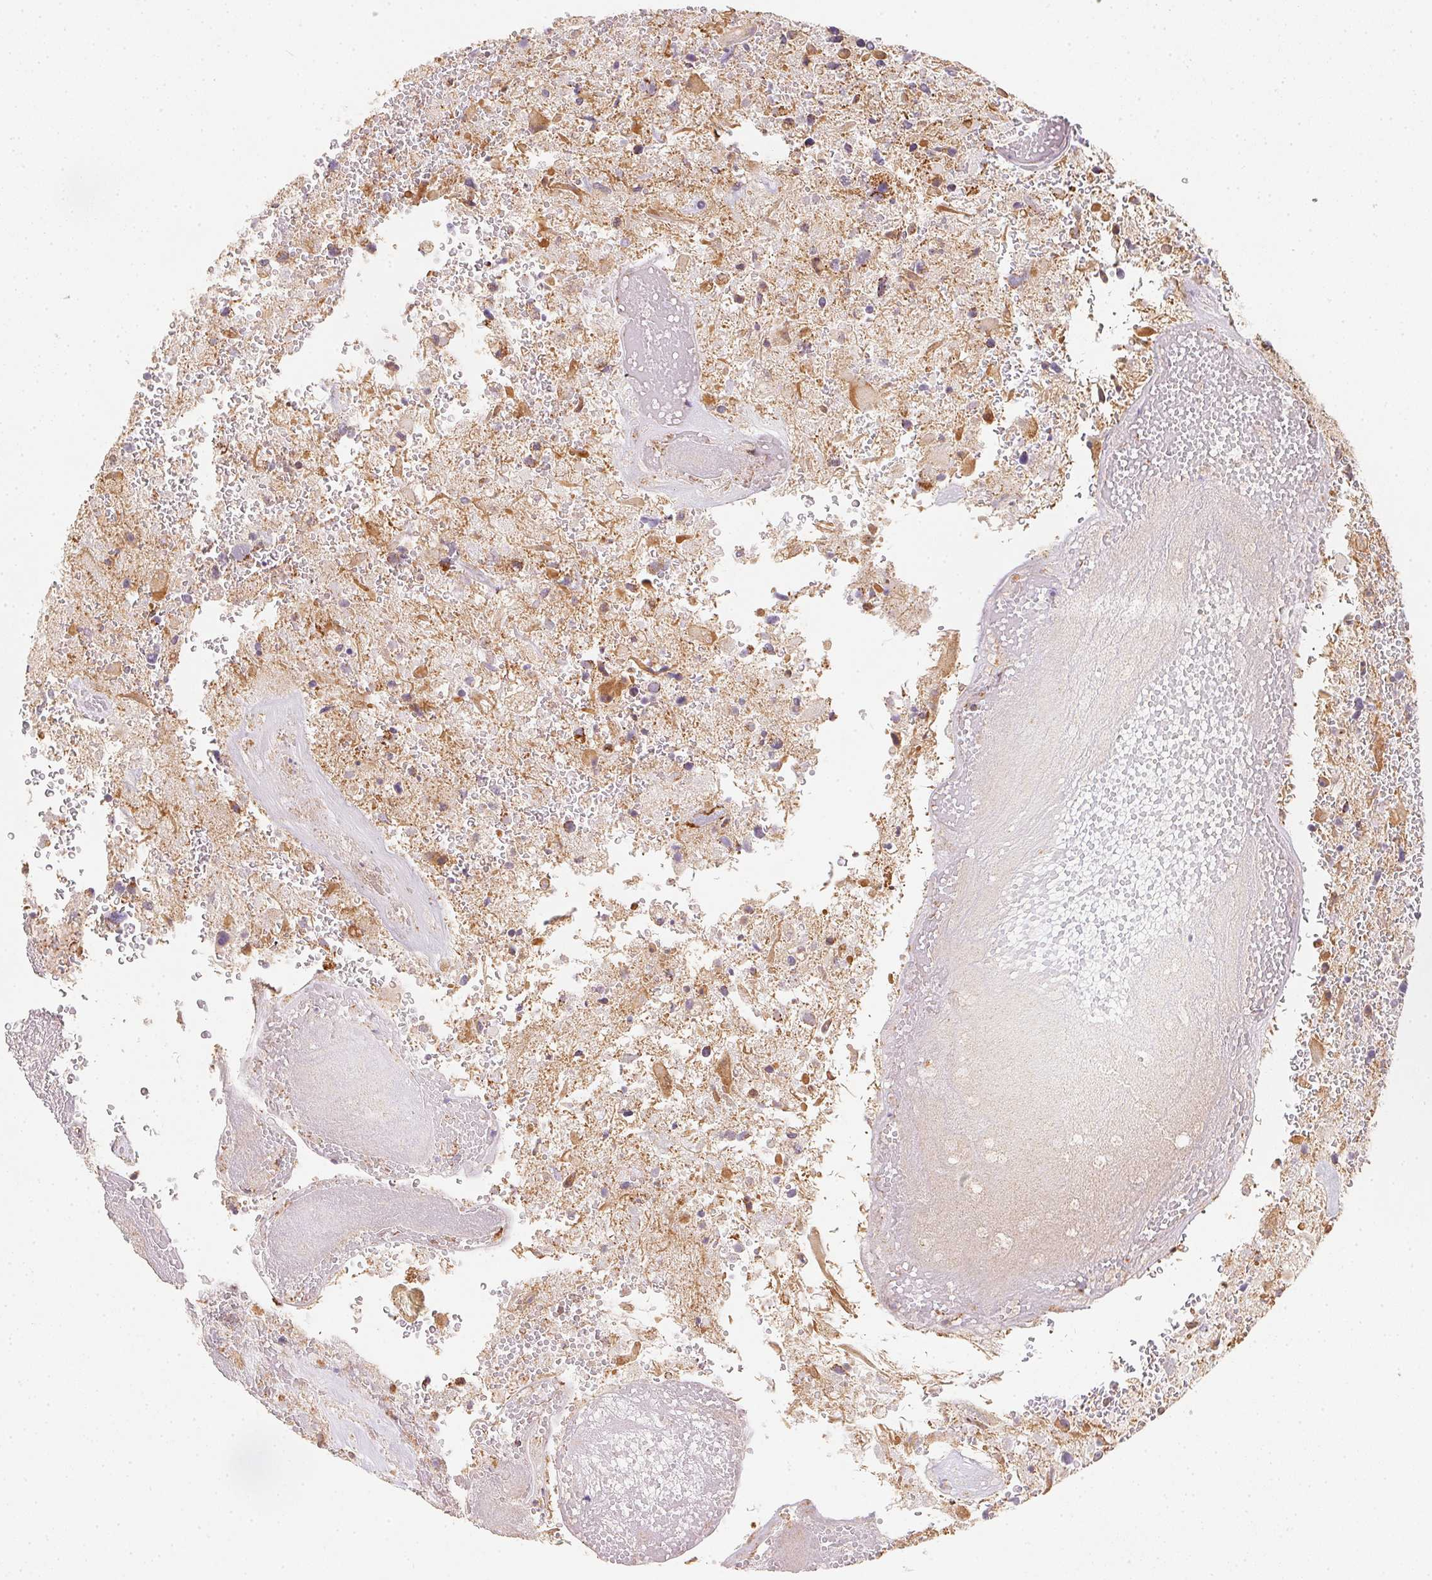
{"staining": {"intensity": "moderate", "quantity": "<25%", "location": "cytoplasmic/membranous"}, "tissue": "glioma", "cell_type": "Tumor cells", "image_type": "cancer", "snomed": [{"axis": "morphology", "description": "Glioma, malignant, High grade"}, {"axis": "topography", "description": "Brain"}], "caption": "Immunohistochemical staining of human high-grade glioma (malignant) shows low levels of moderate cytoplasmic/membranous staining in approximately <25% of tumor cells.", "gene": "NDUFS6", "patient": {"sex": "female", "age": 71}}